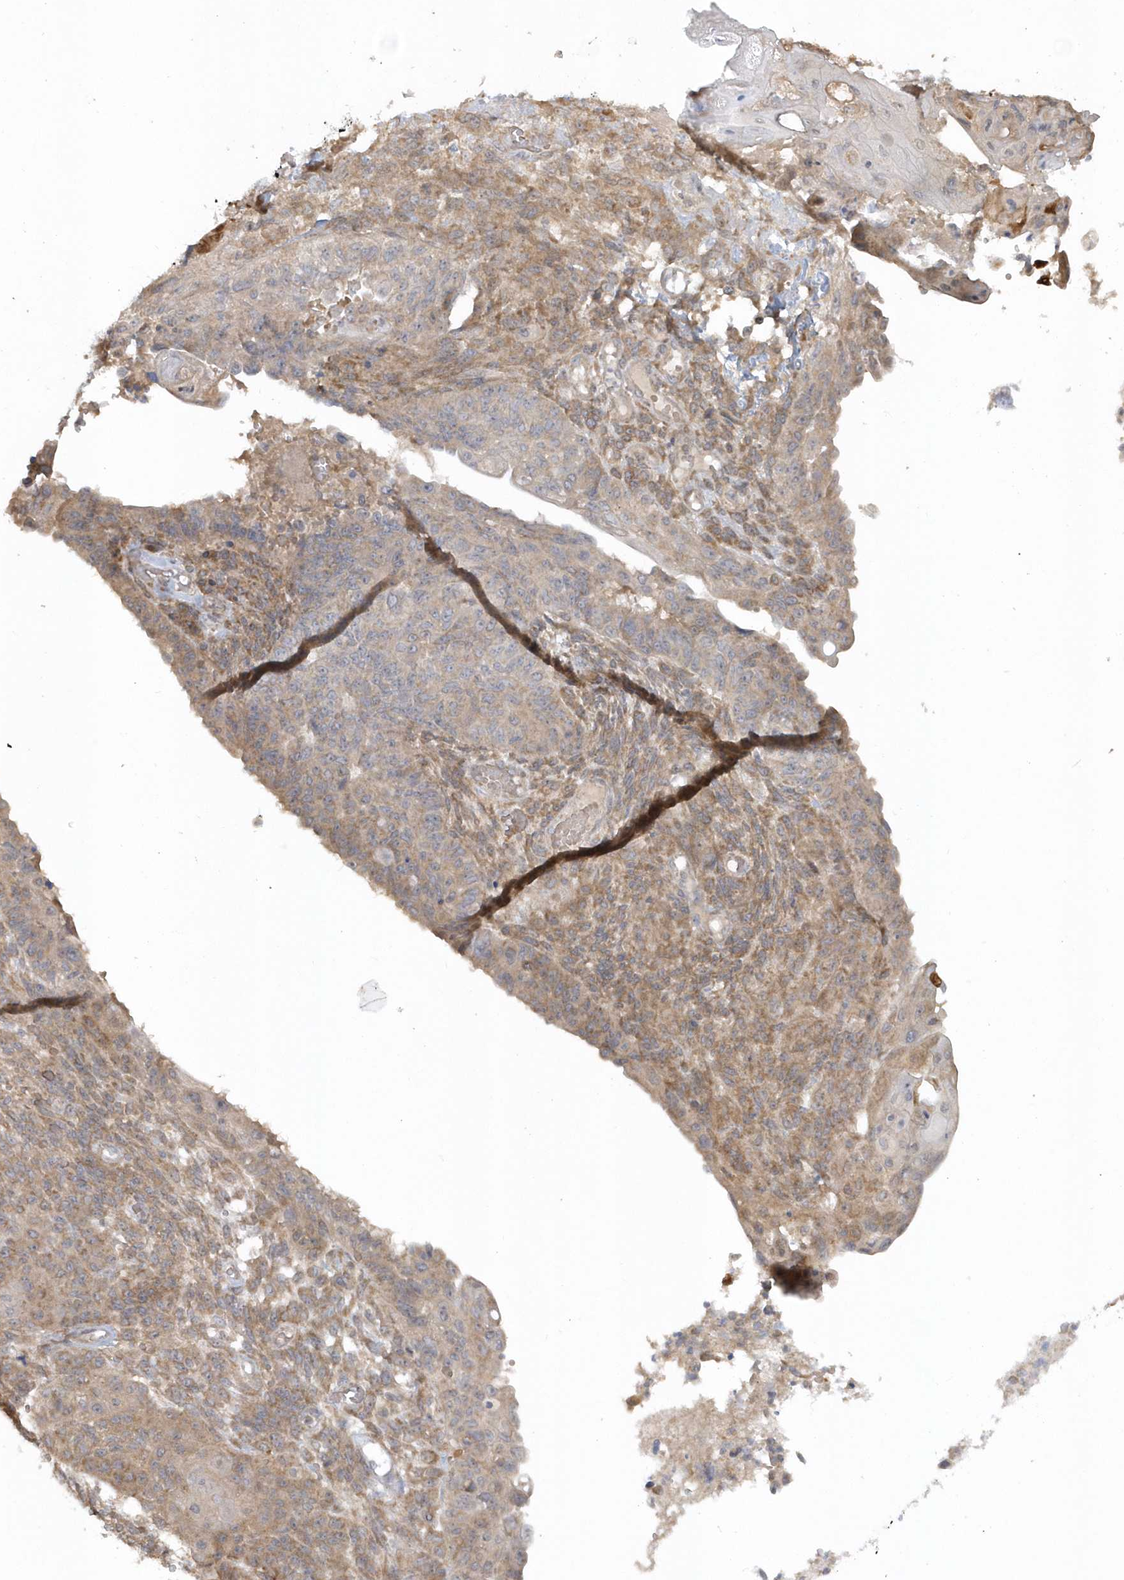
{"staining": {"intensity": "moderate", "quantity": "25%-75%", "location": "cytoplasmic/membranous"}, "tissue": "endometrial cancer", "cell_type": "Tumor cells", "image_type": "cancer", "snomed": [{"axis": "morphology", "description": "Adenocarcinoma, NOS"}, {"axis": "topography", "description": "Endometrium"}], "caption": "There is medium levels of moderate cytoplasmic/membranous staining in tumor cells of endometrial adenocarcinoma, as demonstrated by immunohistochemical staining (brown color).", "gene": "THG1L", "patient": {"sex": "female", "age": 32}}